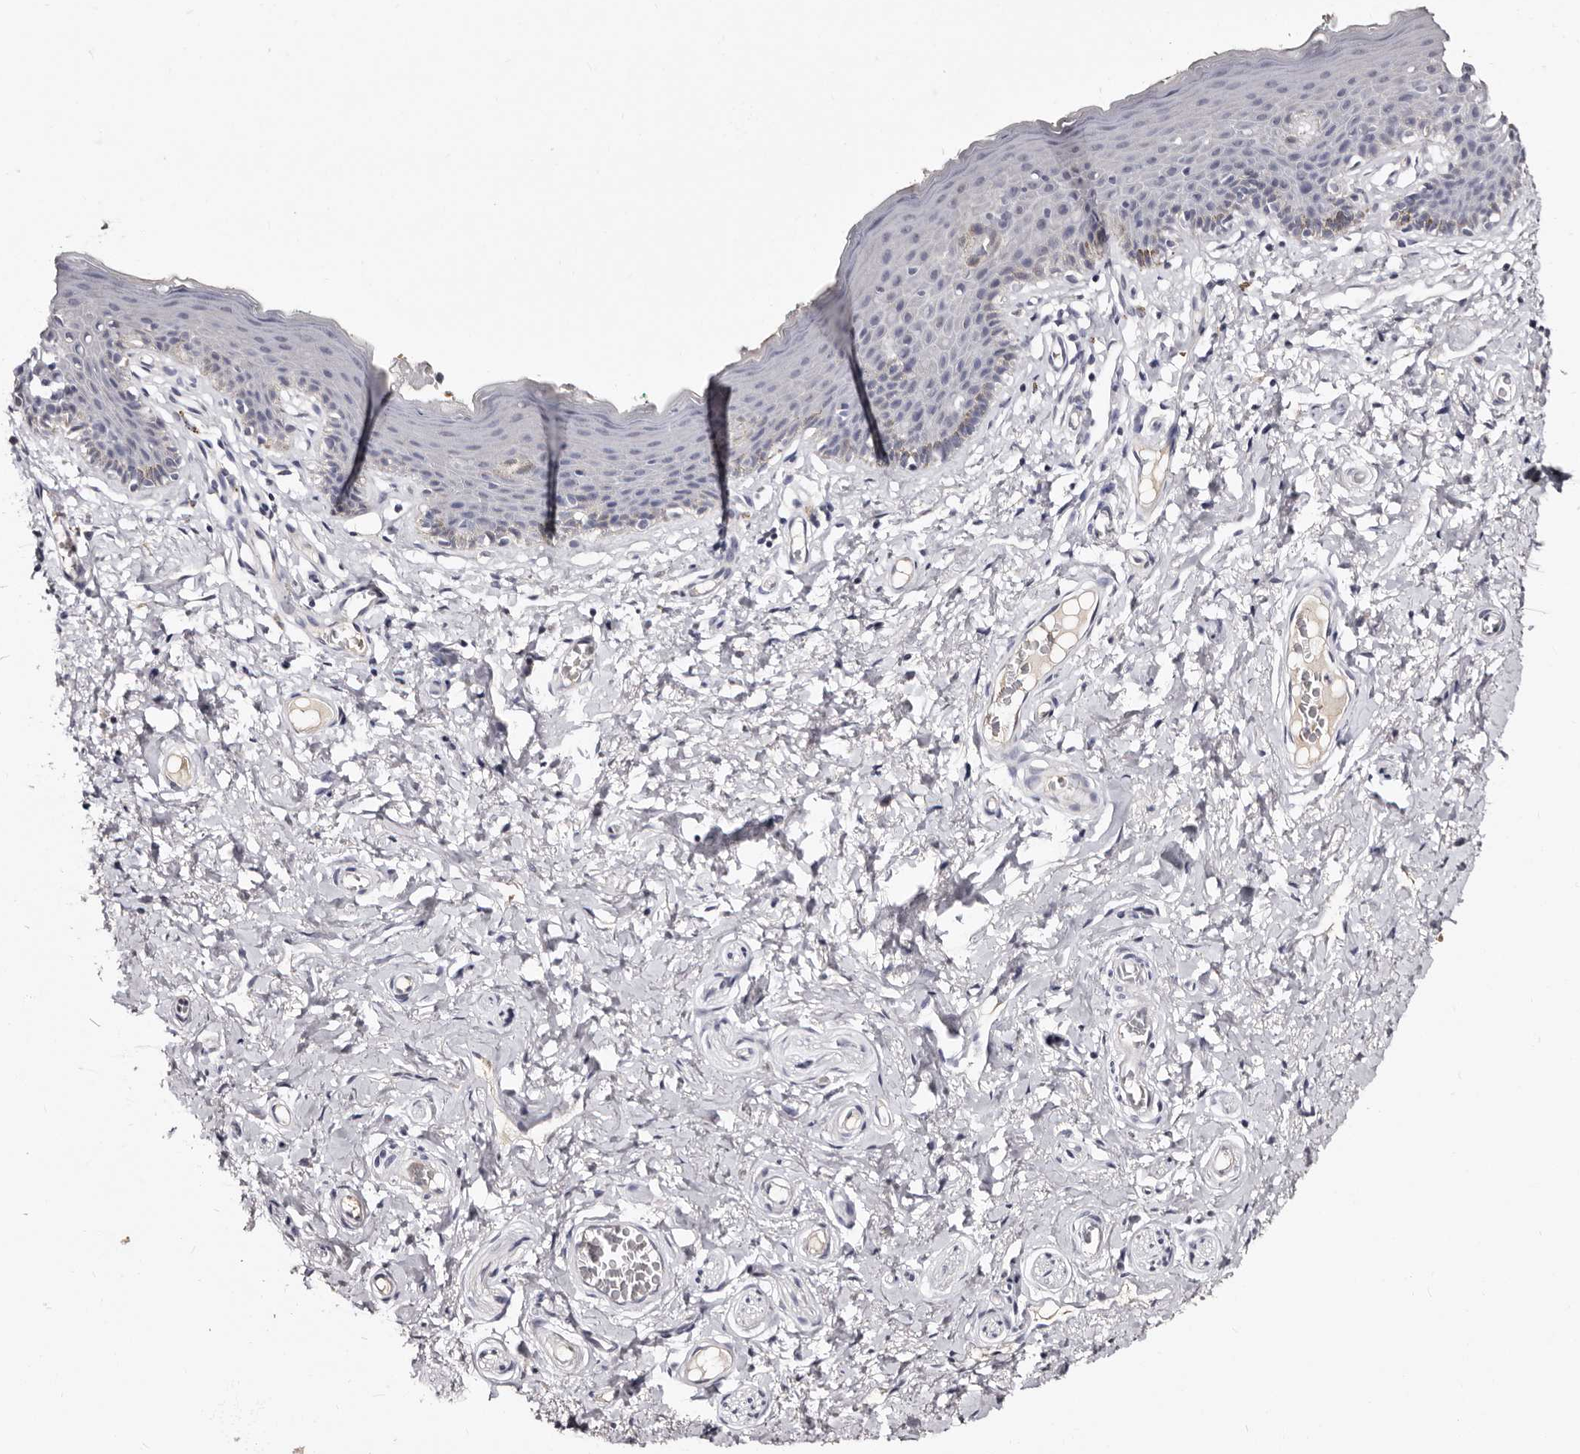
{"staining": {"intensity": "negative", "quantity": "none", "location": "none"}, "tissue": "skin", "cell_type": "Epidermal cells", "image_type": "normal", "snomed": [{"axis": "morphology", "description": "Normal tissue, NOS"}, {"axis": "topography", "description": "Vulva"}], "caption": "The image displays no significant positivity in epidermal cells of skin. Brightfield microscopy of immunohistochemistry stained with DAB (brown) and hematoxylin (blue), captured at high magnification.", "gene": "BPGM", "patient": {"sex": "female", "age": 66}}